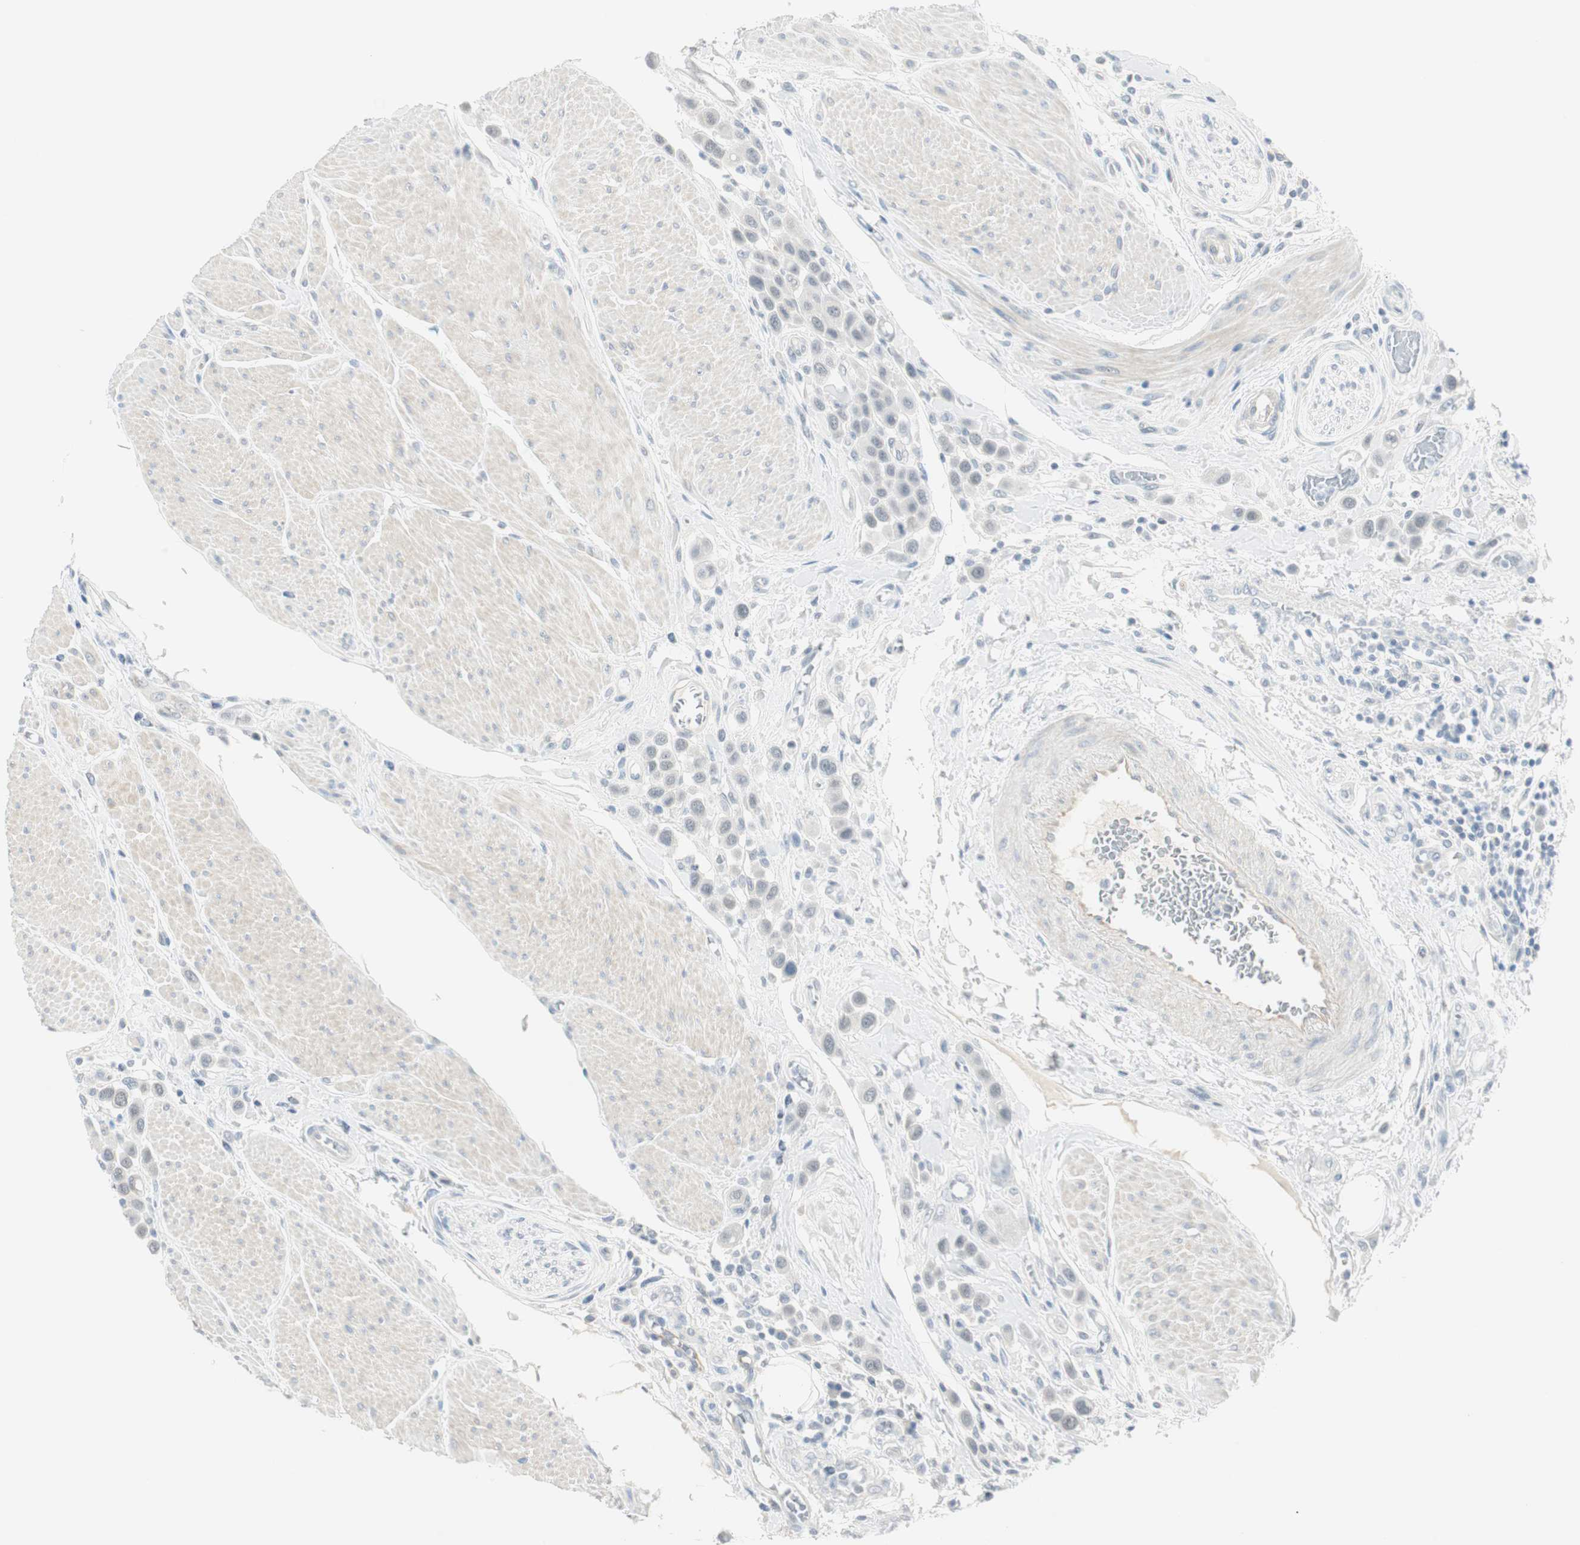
{"staining": {"intensity": "negative", "quantity": "none", "location": "none"}, "tissue": "urothelial cancer", "cell_type": "Tumor cells", "image_type": "cancer", "snomed": [{"axis": "morphology", "description": "Urothelial carcinoma, High grade"}, {"axis": "topography", "description": "Urinary bladder"}], "caption": "IHC photomicrograph of human urothelial cancer stained for a protein (brown), which displays no positivity in tumor cells.", "gene": "MLLT10", "patient": {"sex": "male", "age": 50}}